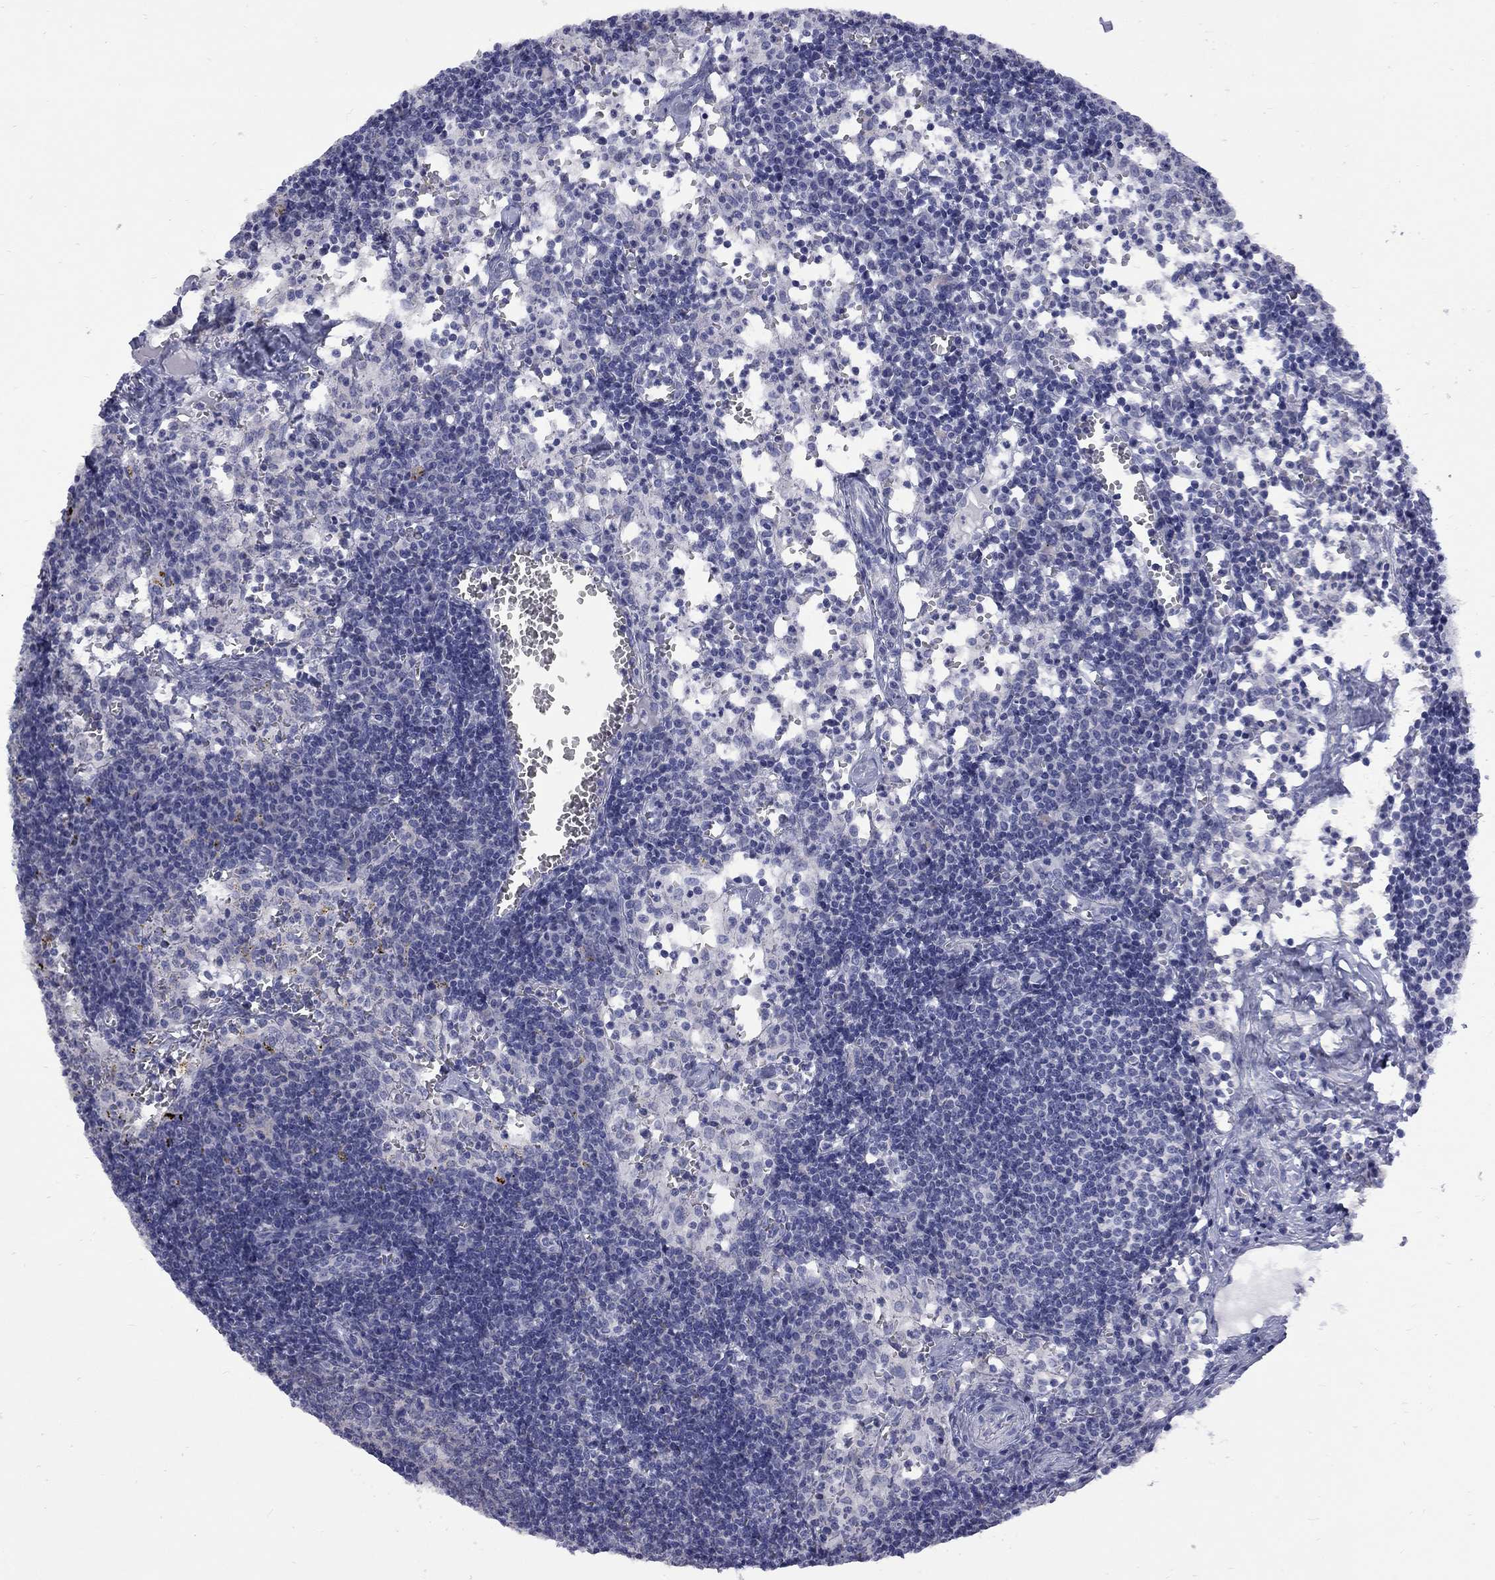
{"staining": {"intensity": "negative", "quantity": "none", "location": "none"}, "tissue": "lymph node", "cell_type": "Germinal center cells", "image_type": "normal", "snomed": [{"axis": "morphology", "description": "Normal tissue, NOS"}, {"axis": "topography", "description": "Lymph node"}], "caption": "A high-resolution micrograph shows immunohistochemistry (IHC) staining of normal lymph node, which shows no significant staining in germinal center cells. (Brightfield microscopy of DAB (3,3'-diaminobenzidine) immunohistochemistry at high magnification).", "gene": "ABCB4", "patient": {"sex": "female", "age": 52}}